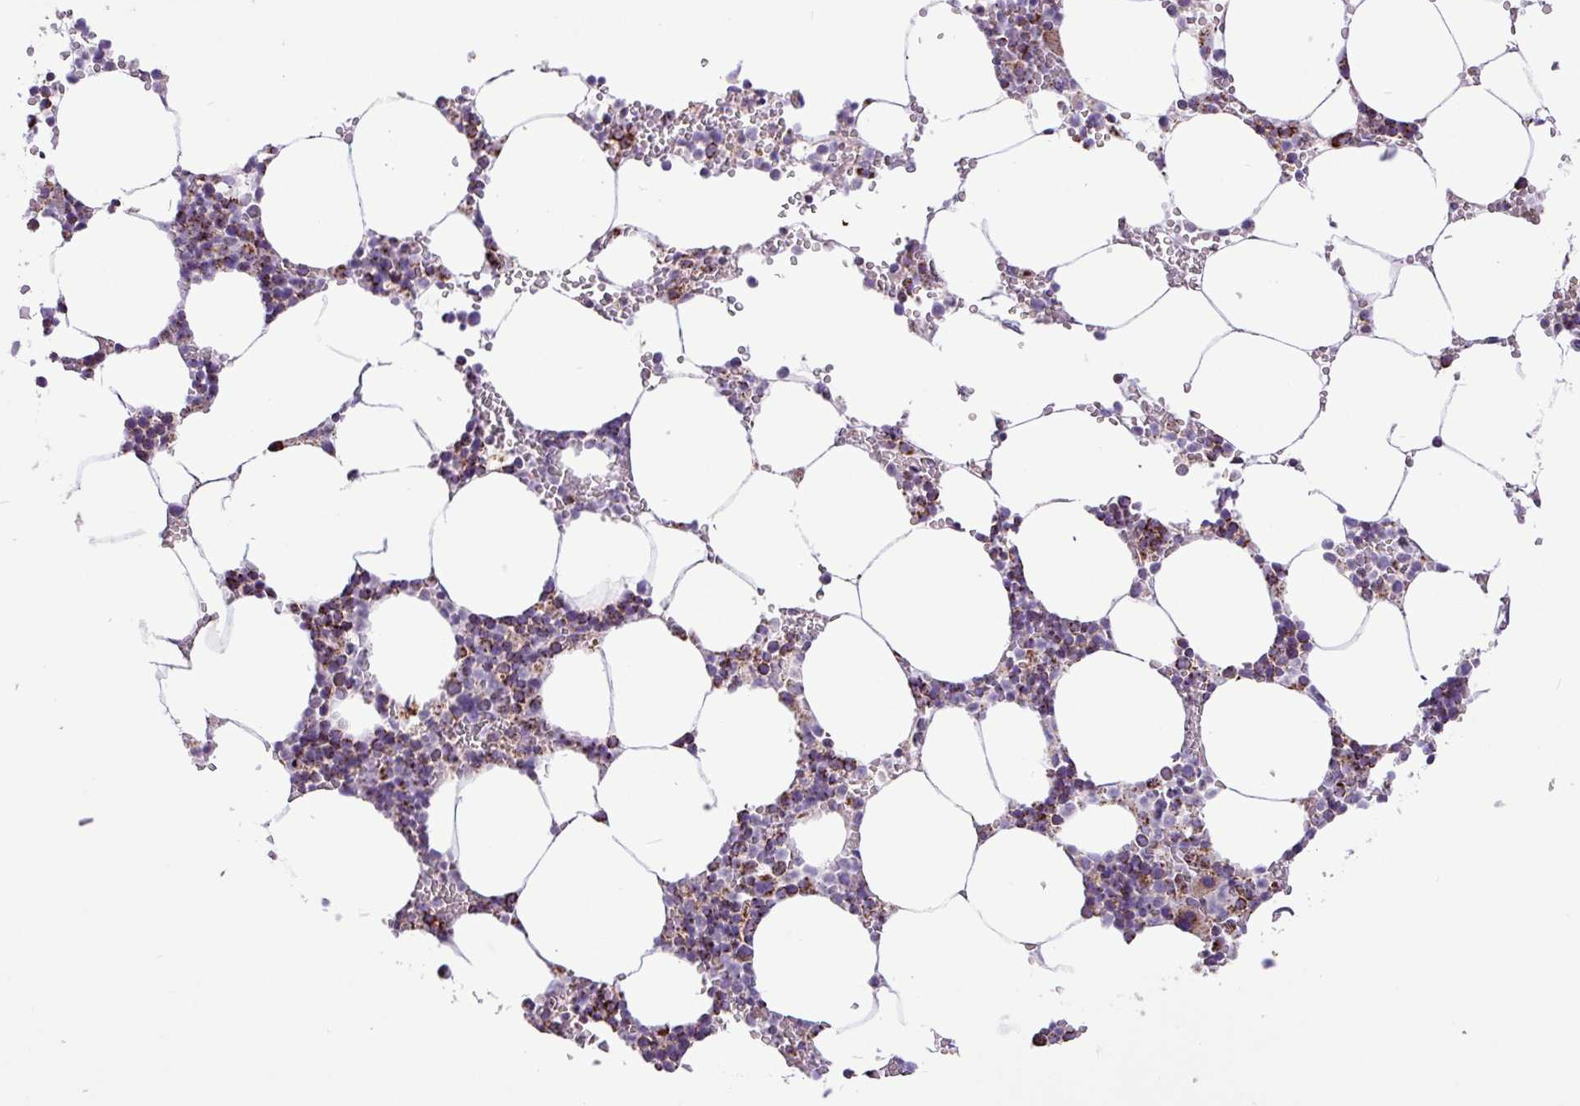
{"staining": {"intensity": "moderate", "quantity": "25%-75%", "location": "cytoplasmic/membranous"}, "tissue": "bone marrow", "cell_type": "Hematopoietic cells", "image_type": "normal", "snomed": [{"axis": "morphology", "description": "Normal tissue, NOS"}, {"axis": "topography", "description": "Bone marrow"}], "caption": "Immunohistochemistry histopathology image of unremarkable bone marrow stained for a protein (brown), which demonstrates medium levels of moderate cytoplasmic/membranous staining in approximately 25%-75% of hematopoietic cells.", "gene": "RTL3", "patient": {"sex": "male", "age": 70}}